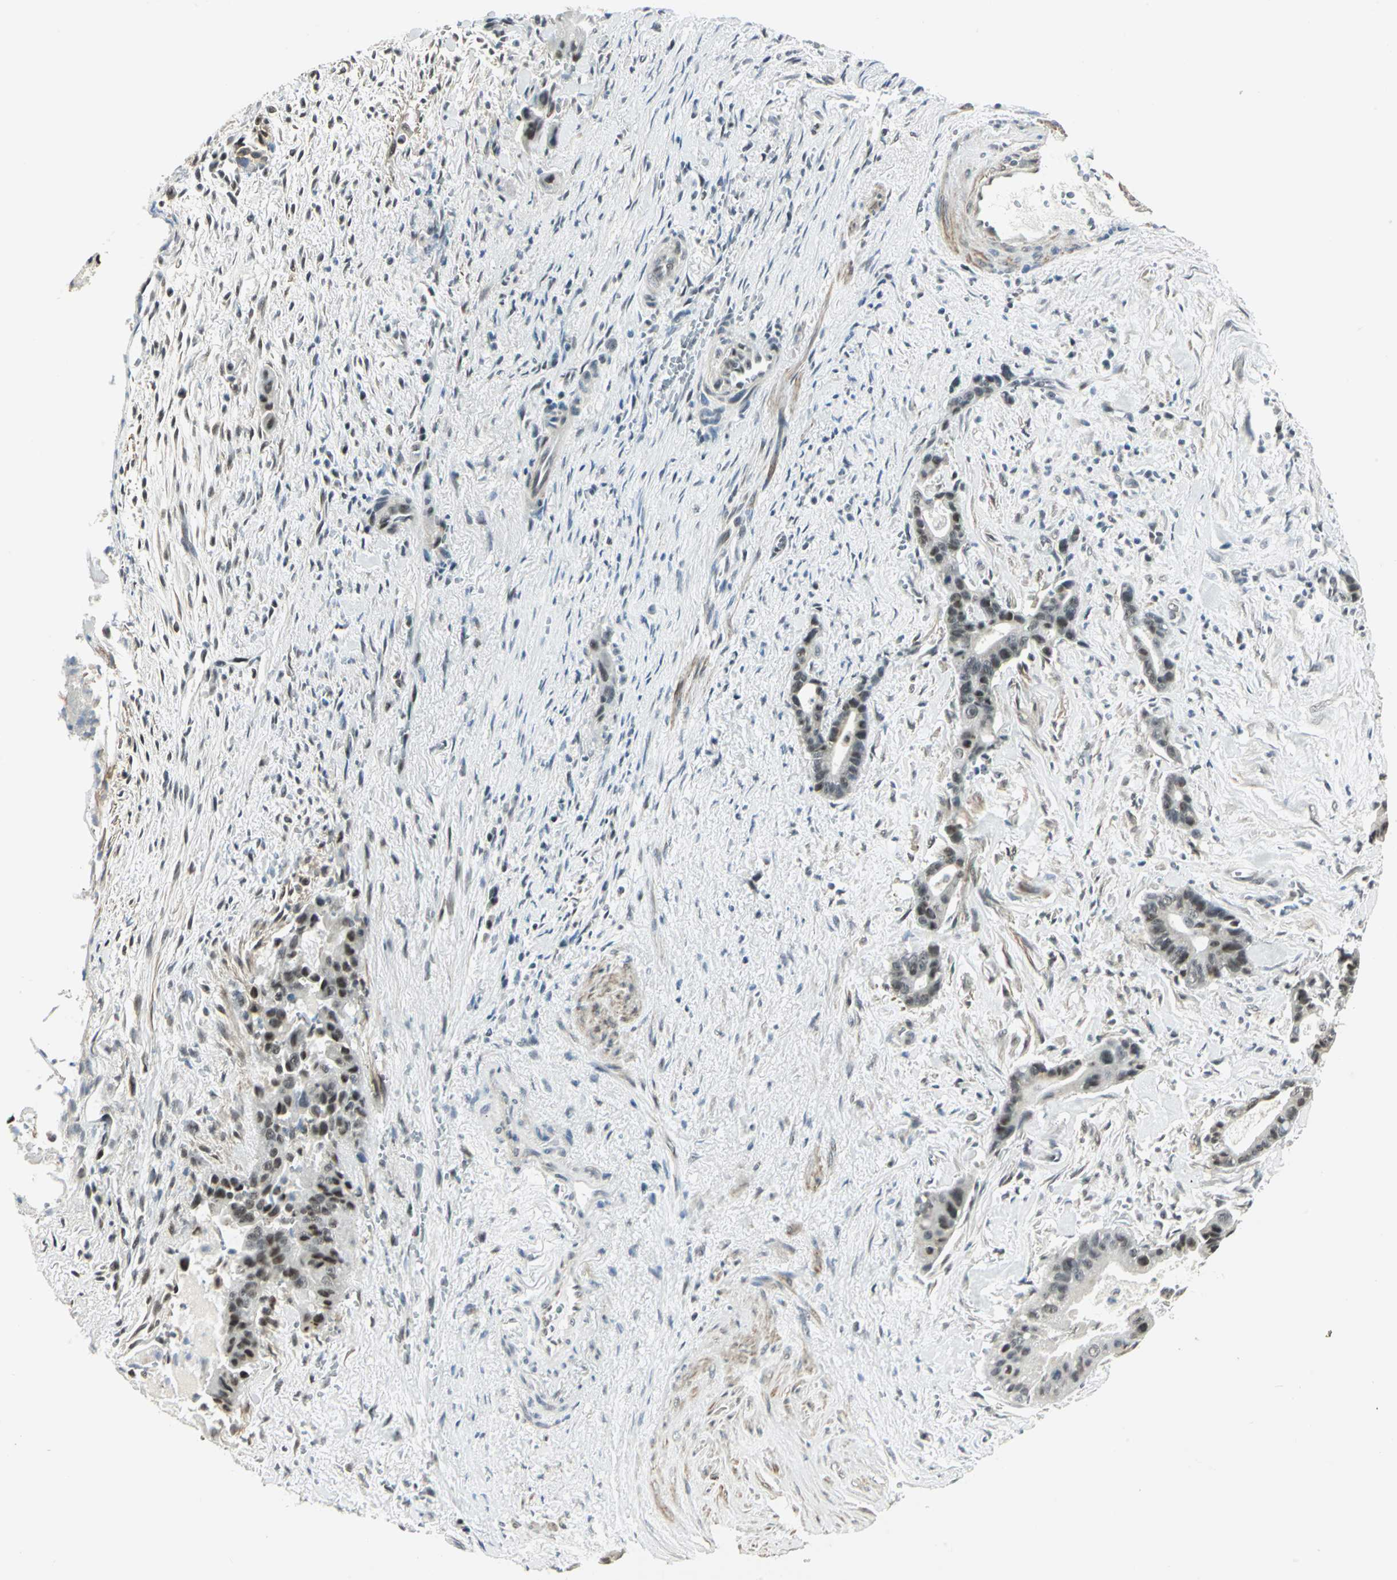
{"staining": {"intensity": "weak", "quantity": "25%-75%", "location": "cytoplasmic/membranous,nuclear"}, "tissue": "liver cancer", "cell_type": "Tumor cells", "image_type": "cancer", "snomed": [{"axis": "morphology", "description": "Cholangiocarcinoma"}, {"axis": "topography", "description": "Liver"}], "caption": "Cholangiocarcinoma (liver) stained with a protein marker shows weak staining in tumor cells.", "gene": "MTA1", "patient": {"sex": "female", "age": 55}}